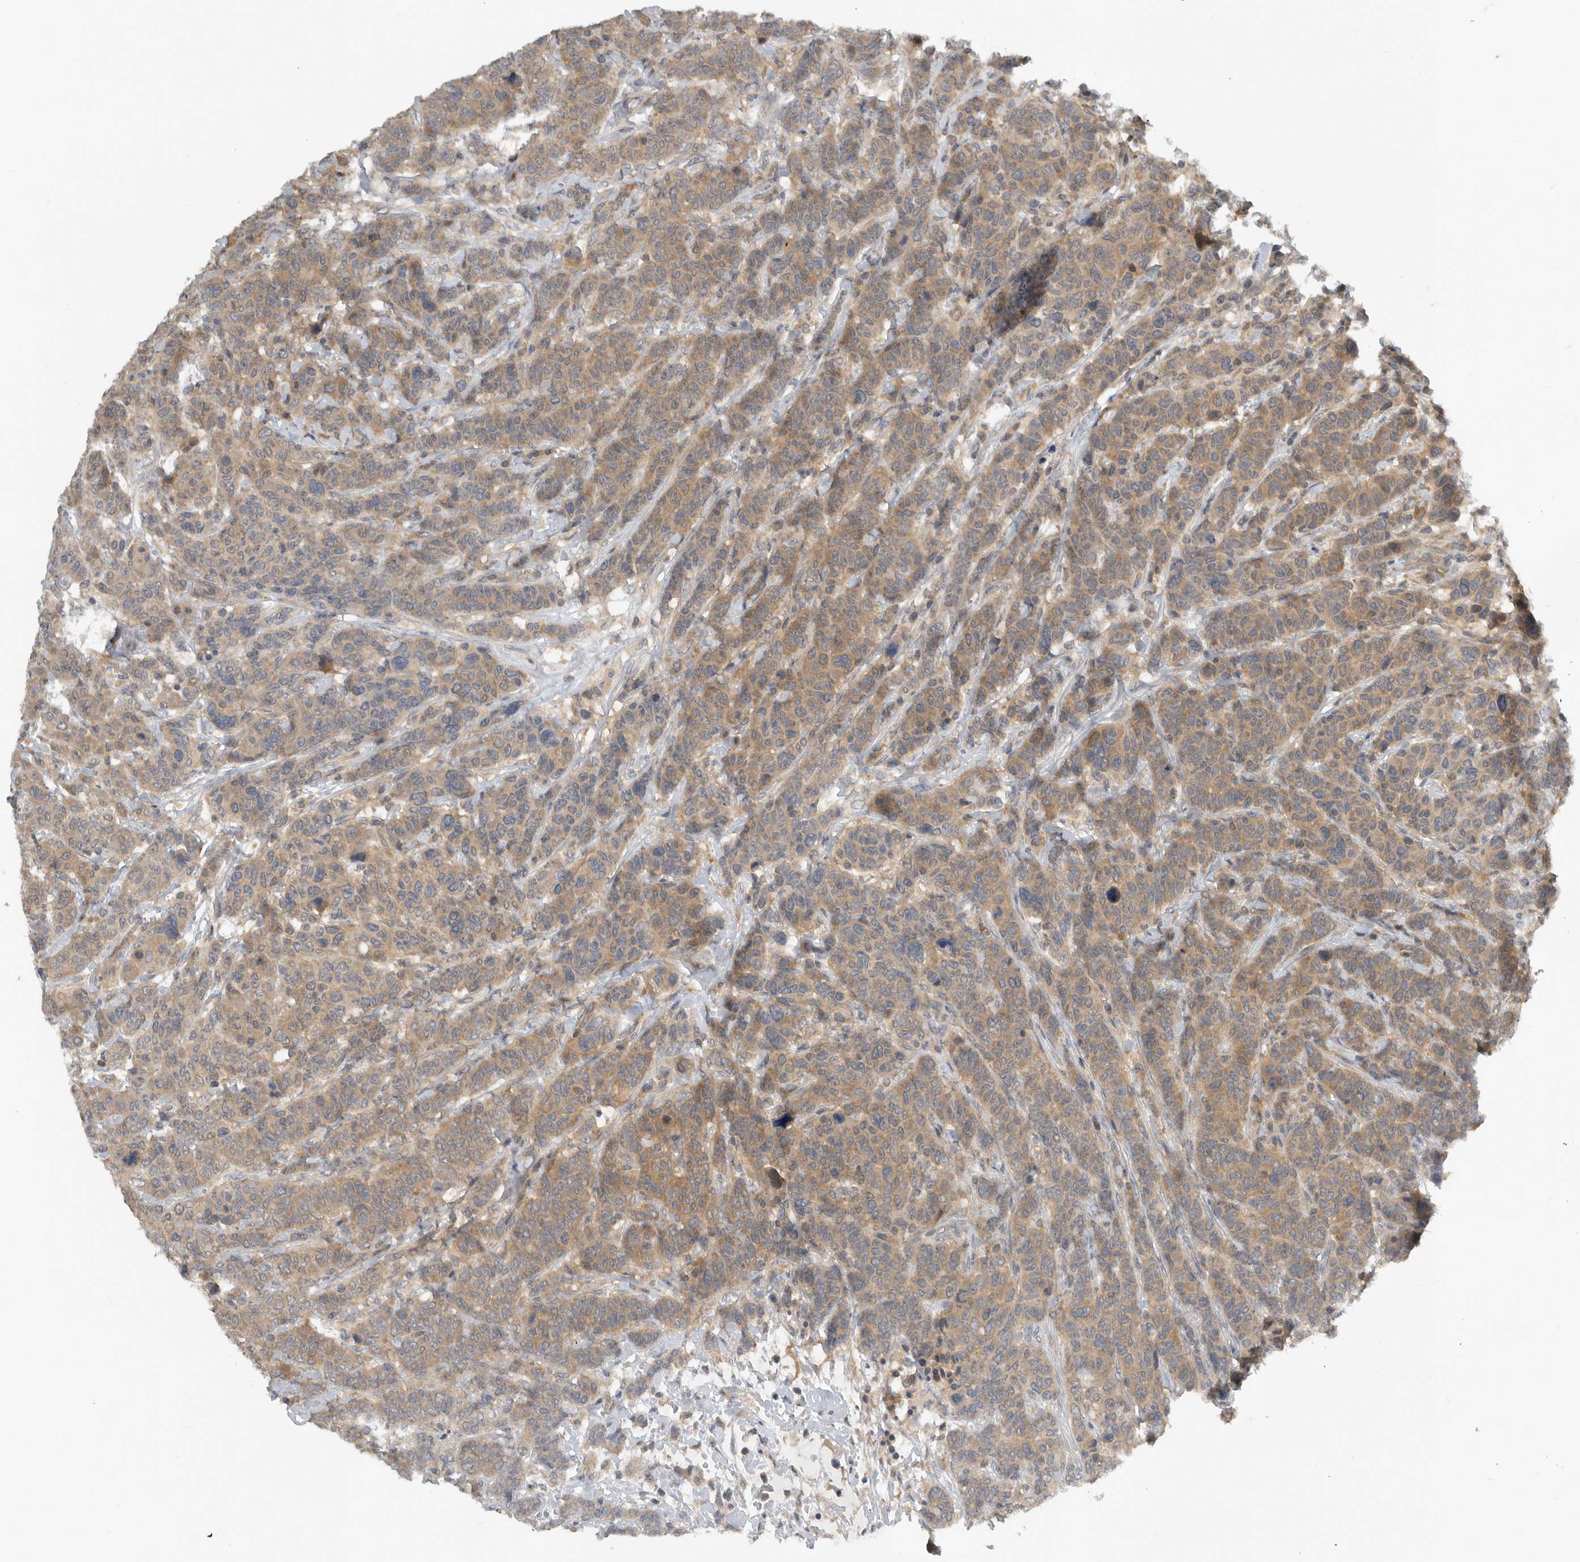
{"staining": {"intensity": "moderate", "quantity": ">75%", "location": "cytoplasmic/membranous"}, "tissue": "breast cancer", "cell_type": "Tumor cells", "image_type": "cancer", "snomed": [{"axis": "morphology", "description": "Duct carcinoma"}, {"axis": "topography", "description": "Breast"}], "caption": "Human breast cancer (intraductal carcinoma) stained with a brown dye exhibits moderate cytoplasmic/membranous positive positivity in about >75% of tumor cells.", "gene": "AASDHPPT", "patient": {"sex": "female", "age": 37}}